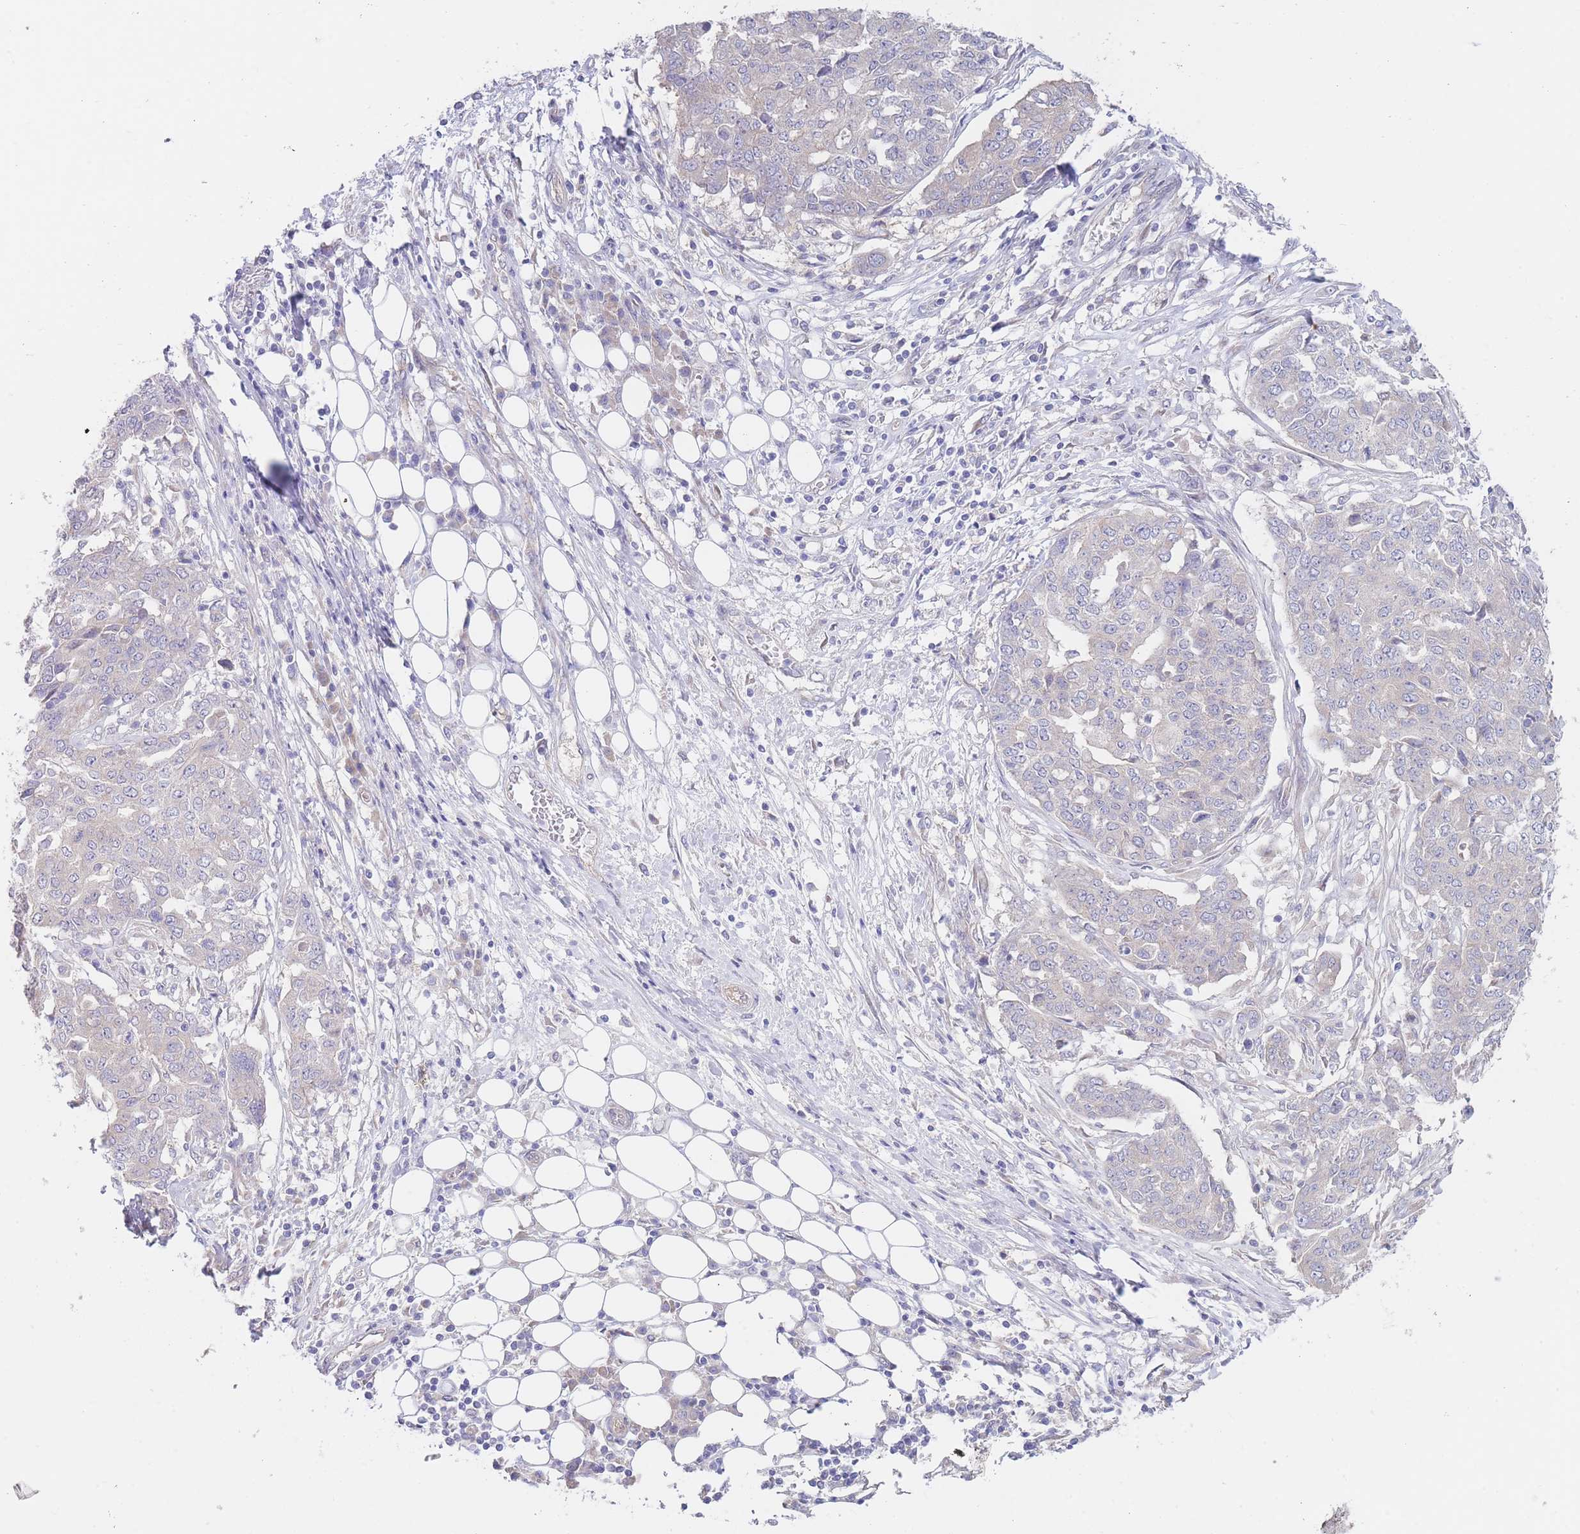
{"staining": {"intensity": "negative", "quantity": "none", "location": "none"}, "tissue": "ovarian cancer", "cell_type": "Tumor cells", "image_type": "cancer", "snomed": [{"axis": "morphology", "description": "Cystadenocarcinoma, serous, NOS"}, {"axis": "topography", "description": "Soft tissue"}, {"axis": "topography", "description": "Ovary"}], "caption": "A high-resolution photomicrograph shows IHC staining of ovarian cancer (serous cystadenocarcinoma), which shows no significant expression in tumor cells.", "gene": "ZNF281", "patient": {"sex": "female", "age": 57}}